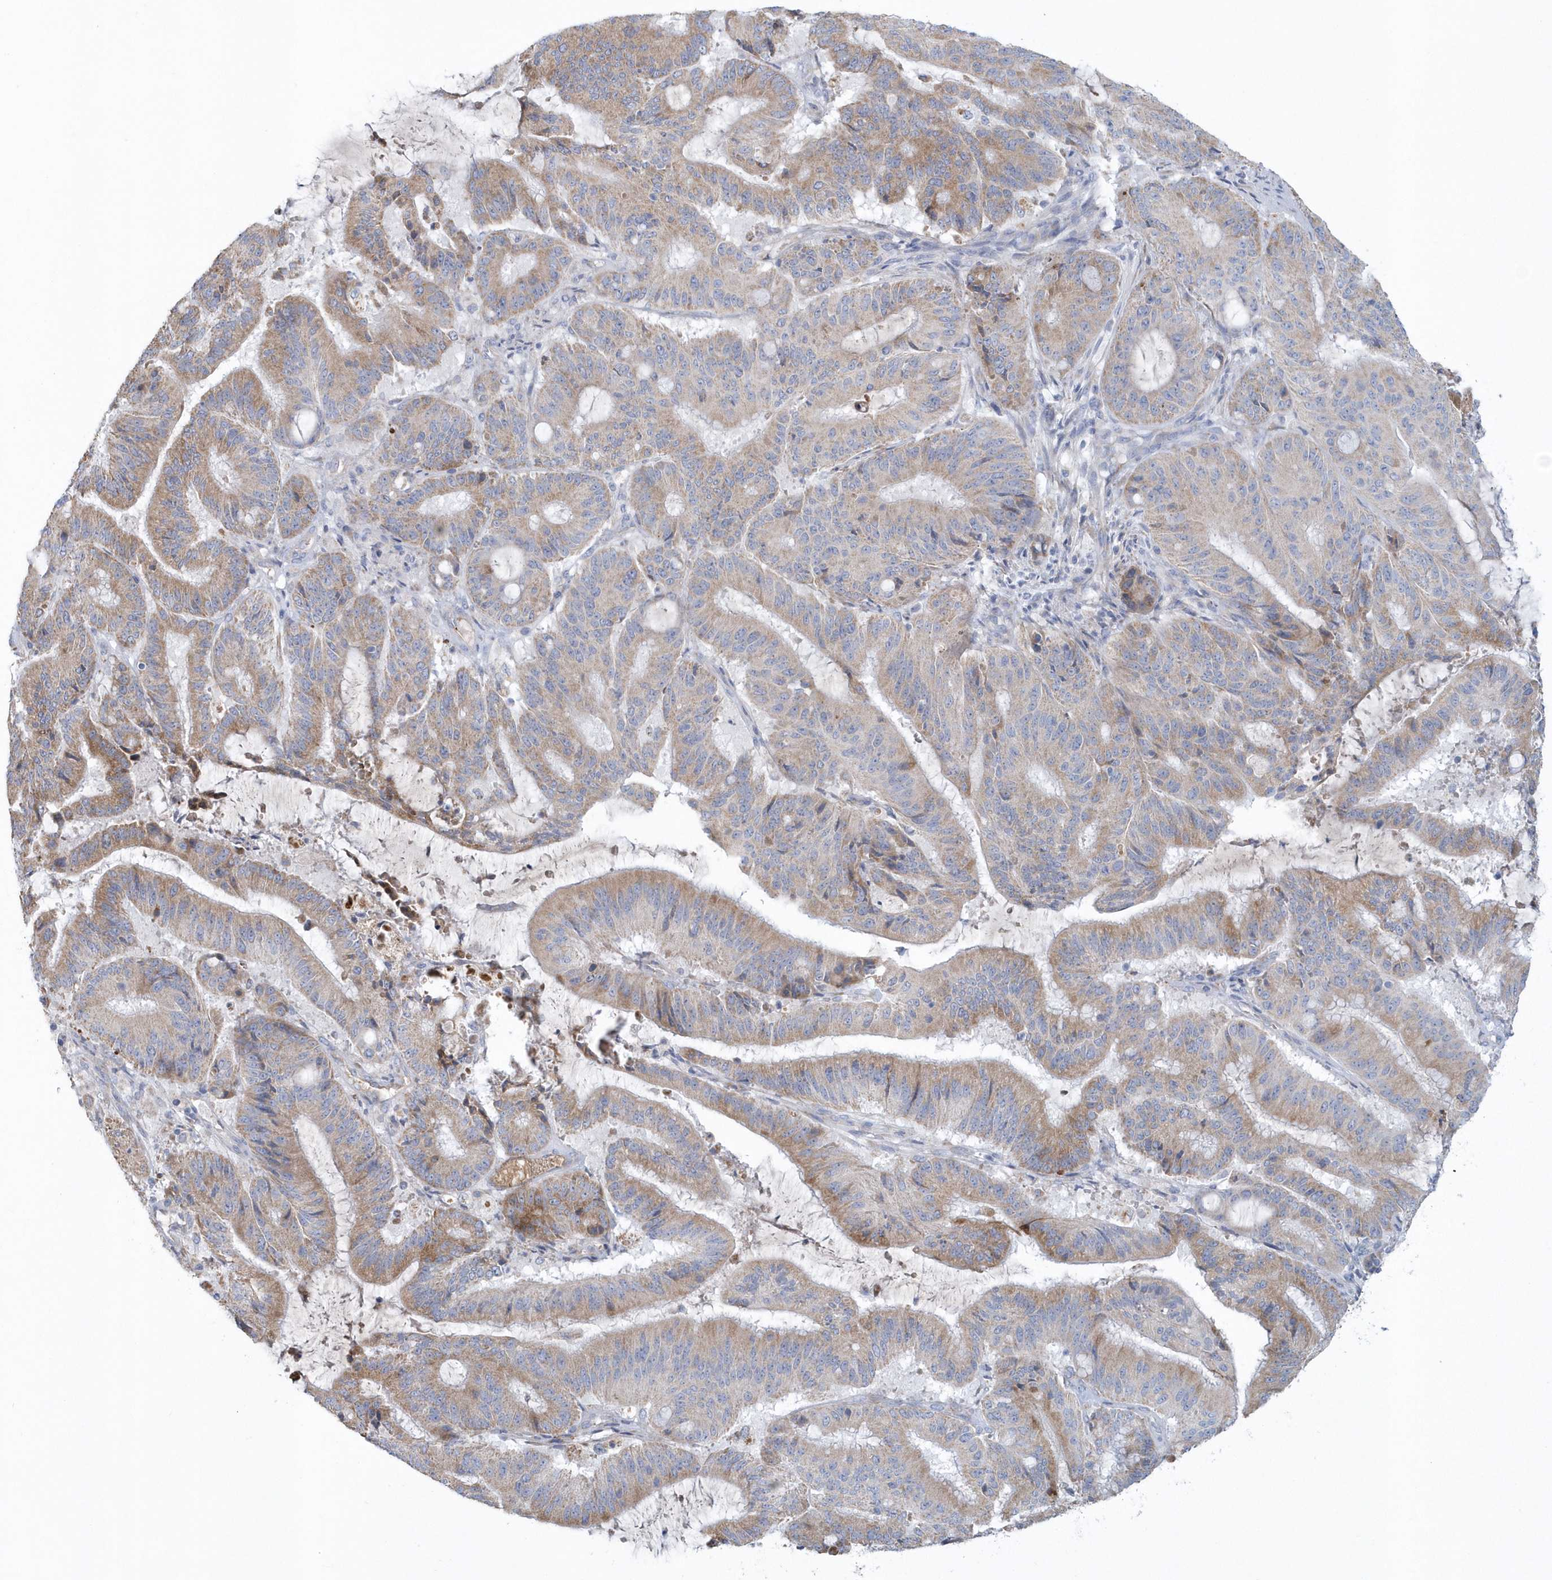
{"staining": {"intensity": "moderate", "quantity": "25%-75%", "location": "cytoplasmic/membranous"}, "tissue": "liver cancer", "cell_type": "Tumor cells", "image_type": "cancer", "snomed": [{"axis": "morphology", "description": "Normal tissue, NOS"}, {"axis": "morphology", "description": "Cholangiocarcinoma"}, {"axis": "topography", "description": "Liver"}, {"axis": "topography", "description": "Peripheral nerve tissue"}], "caption": "Tumor cells exhibit medium levels of moderate cytoplasmic/membranous staining in about 25%-75% of cells in human liver cancer (cholangiocarcinoma).", "gene": "SPATA18", "patient": {"sex": "female", "age": 73}}